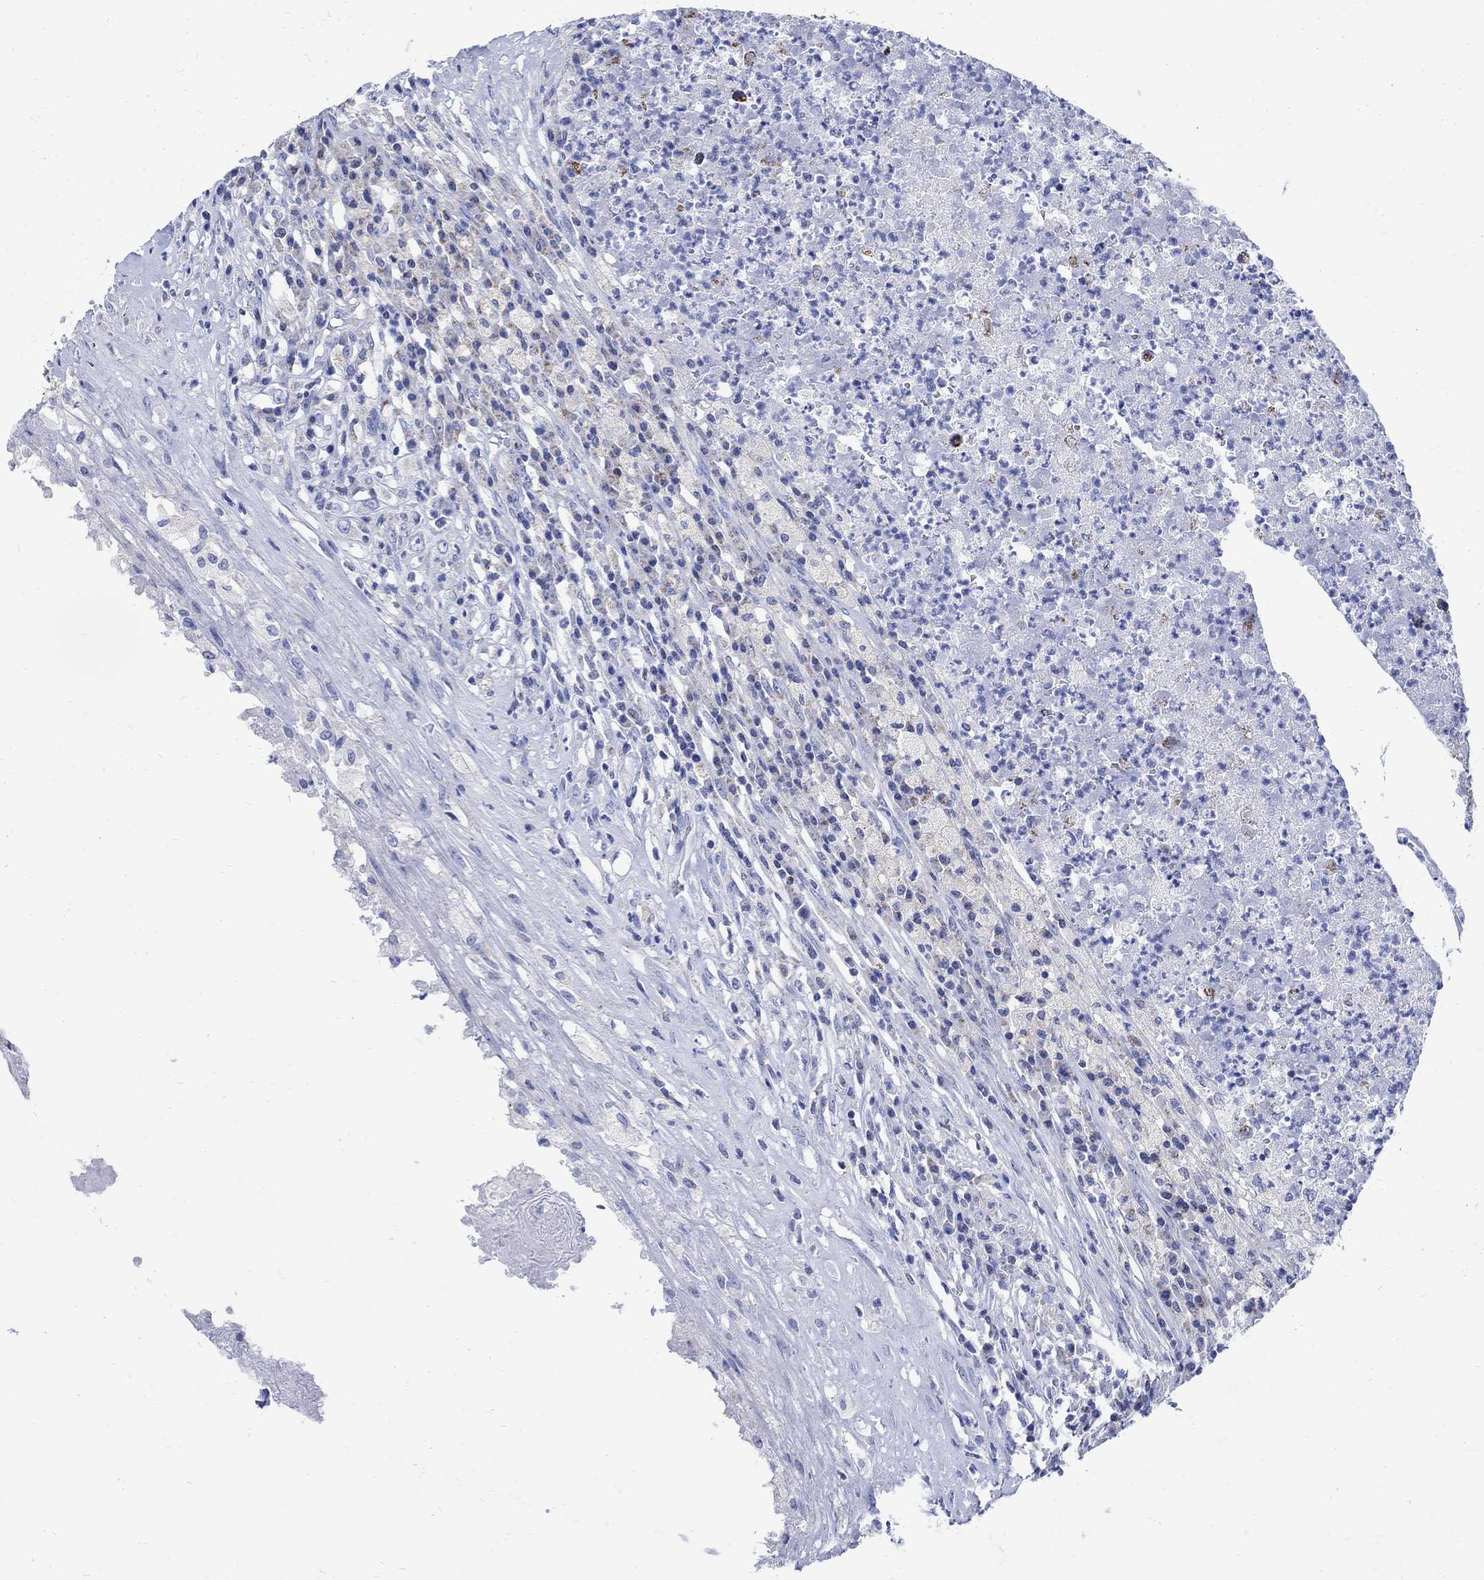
{"staining": {"intensity": "negative", "quantity": "none", "location": "none"}, "tissue": "testis cancer", "cell_type": "Tumor cells", "image_type": "cancer", "snomed": [{"axis": "morphology", "description": "Necrosis, NOS"}, {"axis": "morphology", "description": "Carcinoma, Embryonal, NOS"}, {"axis": "topography", "description": "Testis"}], "caption": "DAB (3,3'-diaminobenzidine) immunohistochemical staining of human testis embryonal carcinoma exhibits no significant staining in tumor cells. (DAB (3,3'-diaminobenzidine) immunohistochemistry (IHC) with hematoxylin counter stain).", "gene": "CPLX2", "patient": {"sex": "male", "age": 19}}